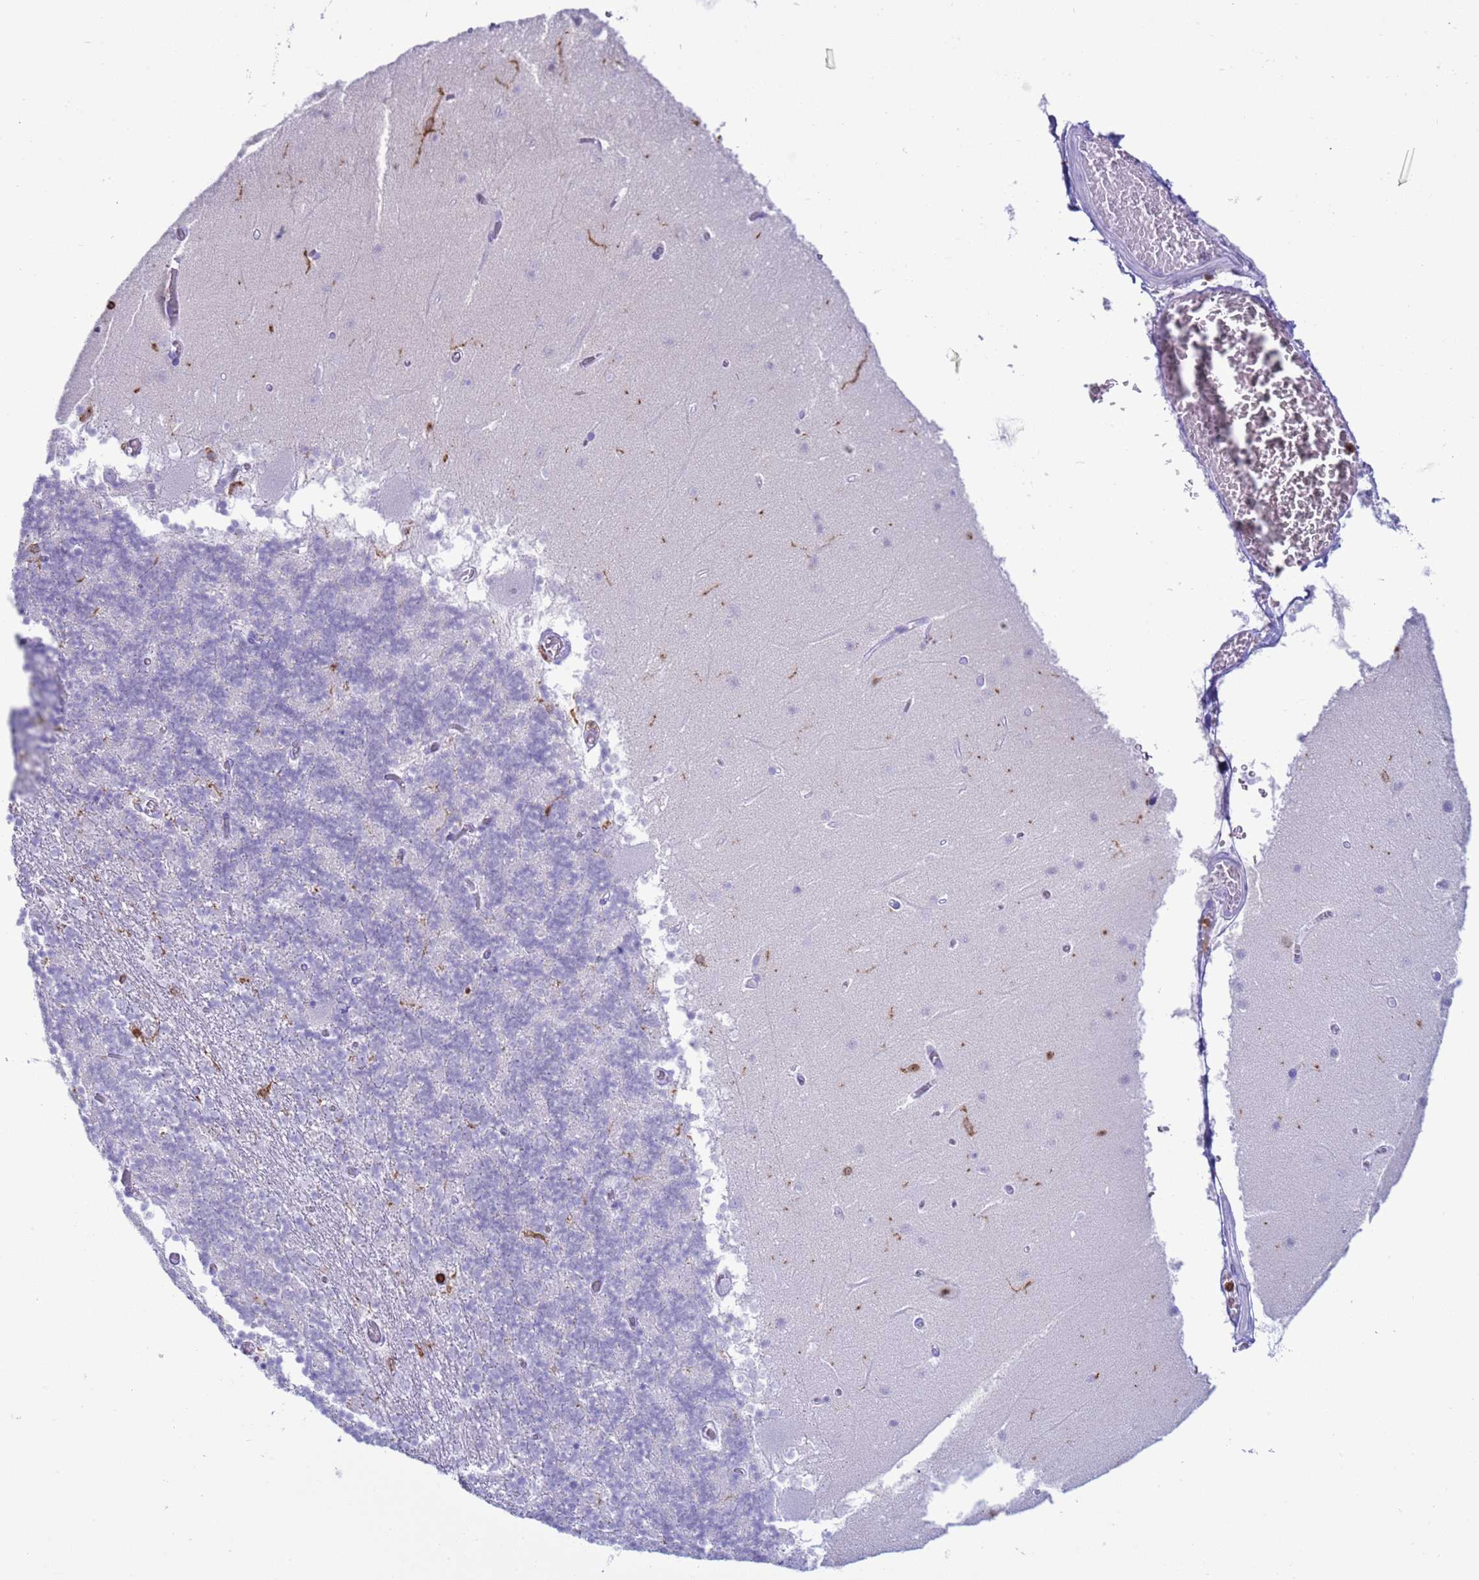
{"staining": {"intensity": "negative", "quantity": "none", "location": "none"}, "tissue": "cerebellum", "cell_type": "Cells in granular layer", "image_type": "normal", "snomed": [{"axis": "morphology", "description": "Normal tissue, NOS"}, {"axis": "topography", "description": "Cerebellum"}], "caption": "Immunohistochemical staining of unremarkable human cerebellum reveals no significant positivity in cells in granular layer. The staining is performed using DAB (3,3'-diaminobenzidine) brown chromogen with nuclei counter-stained in using hematoxylin.", "gene": "IRF5", "patient": {"sex": "female", "age": 28}}